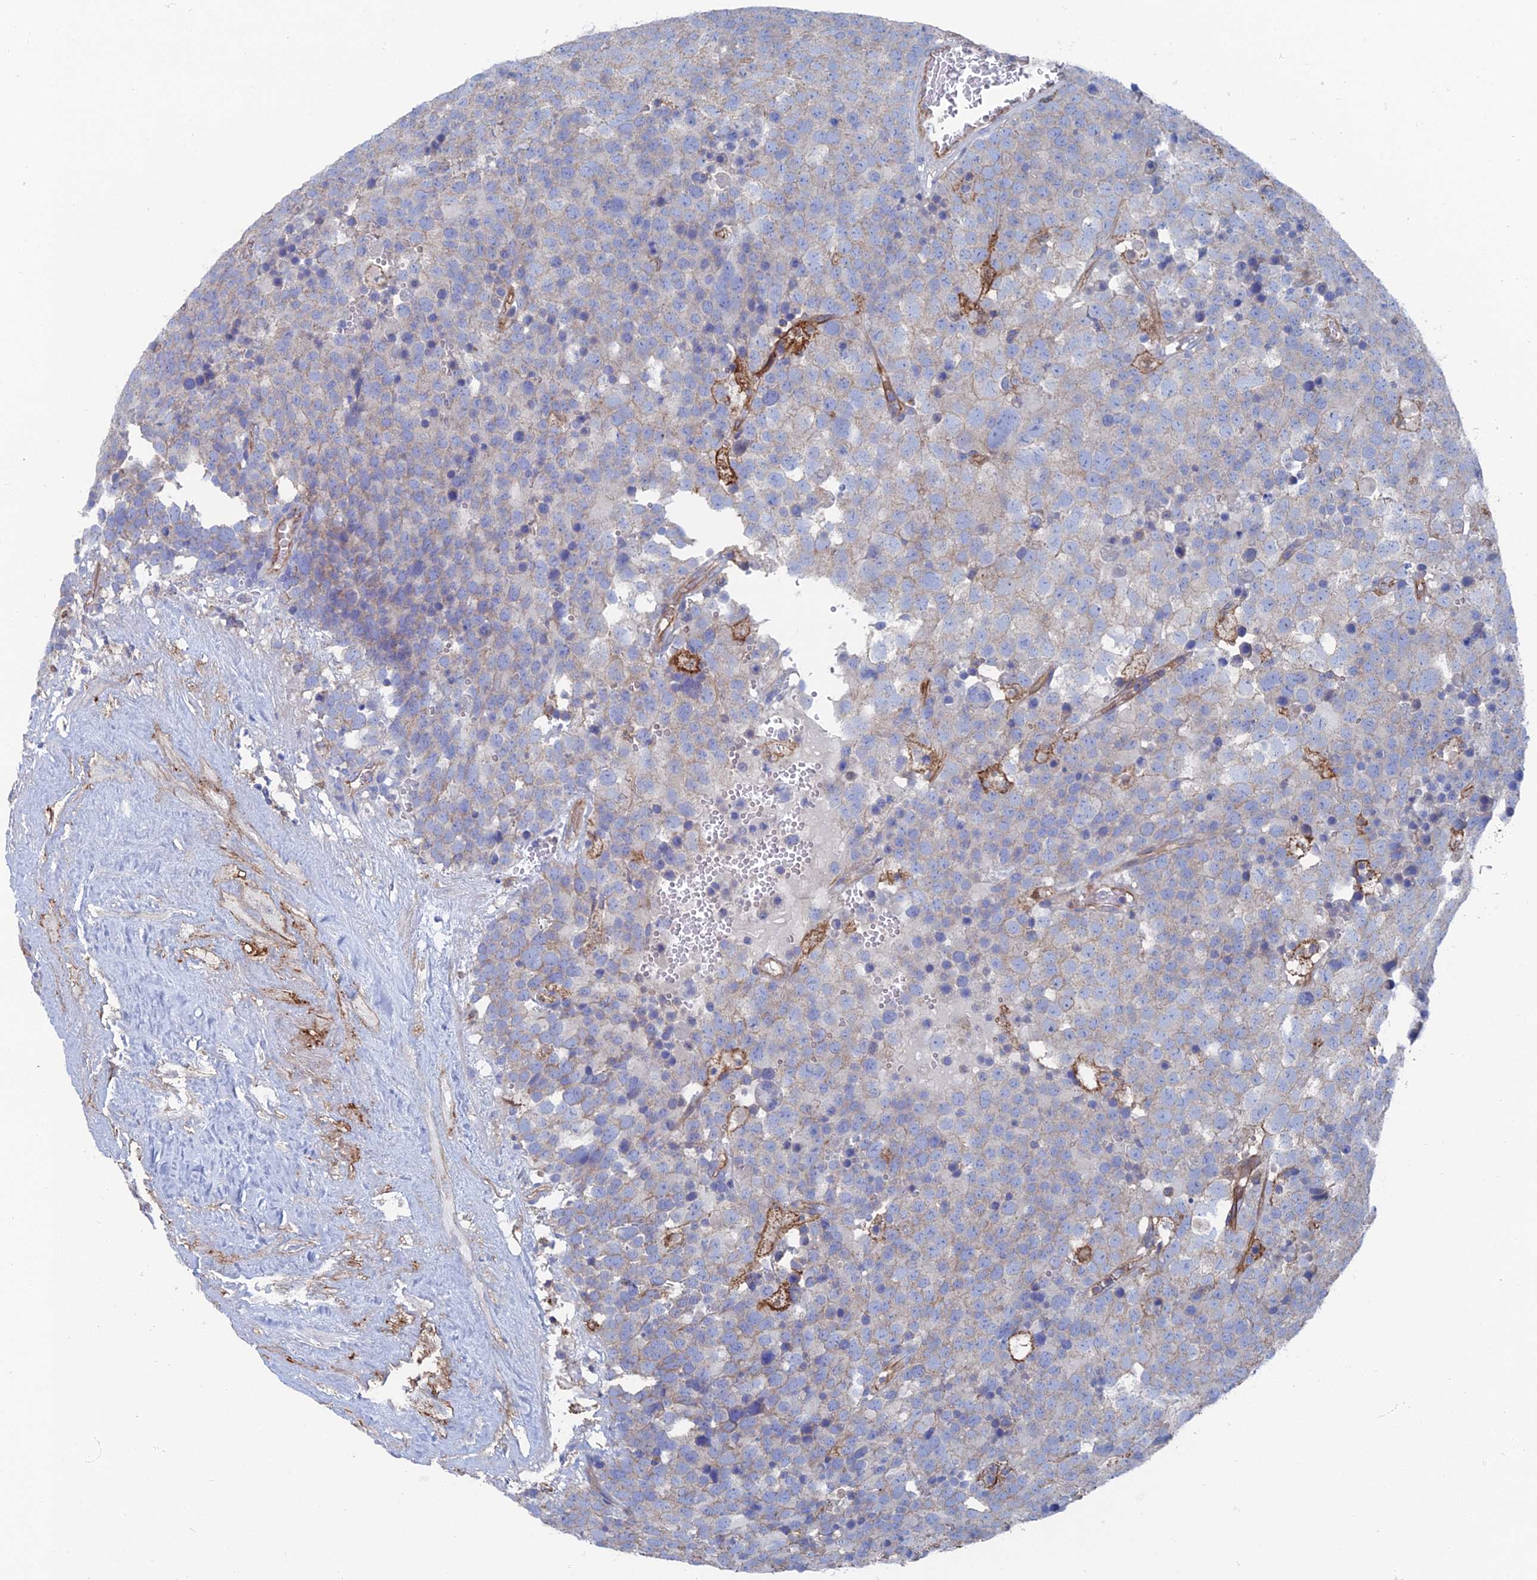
{"staining": {"intensity": "negative", "quantity": "none", "location": "none"}, "tissue": "testis cancer", "cell_type": "Tumor cells", "image_type": "cancer", "snomed": [{"axis": "morphology", "description": "Seminoma, NOS"}, {"axis": "topography", "description": "Testis"}], "caption": "DAB immunohistochemical staining of testis cancer reveals no significant expression in tumor cells.", "gene": "SNX11", "patient": {"sex": "male", "age": 71}}